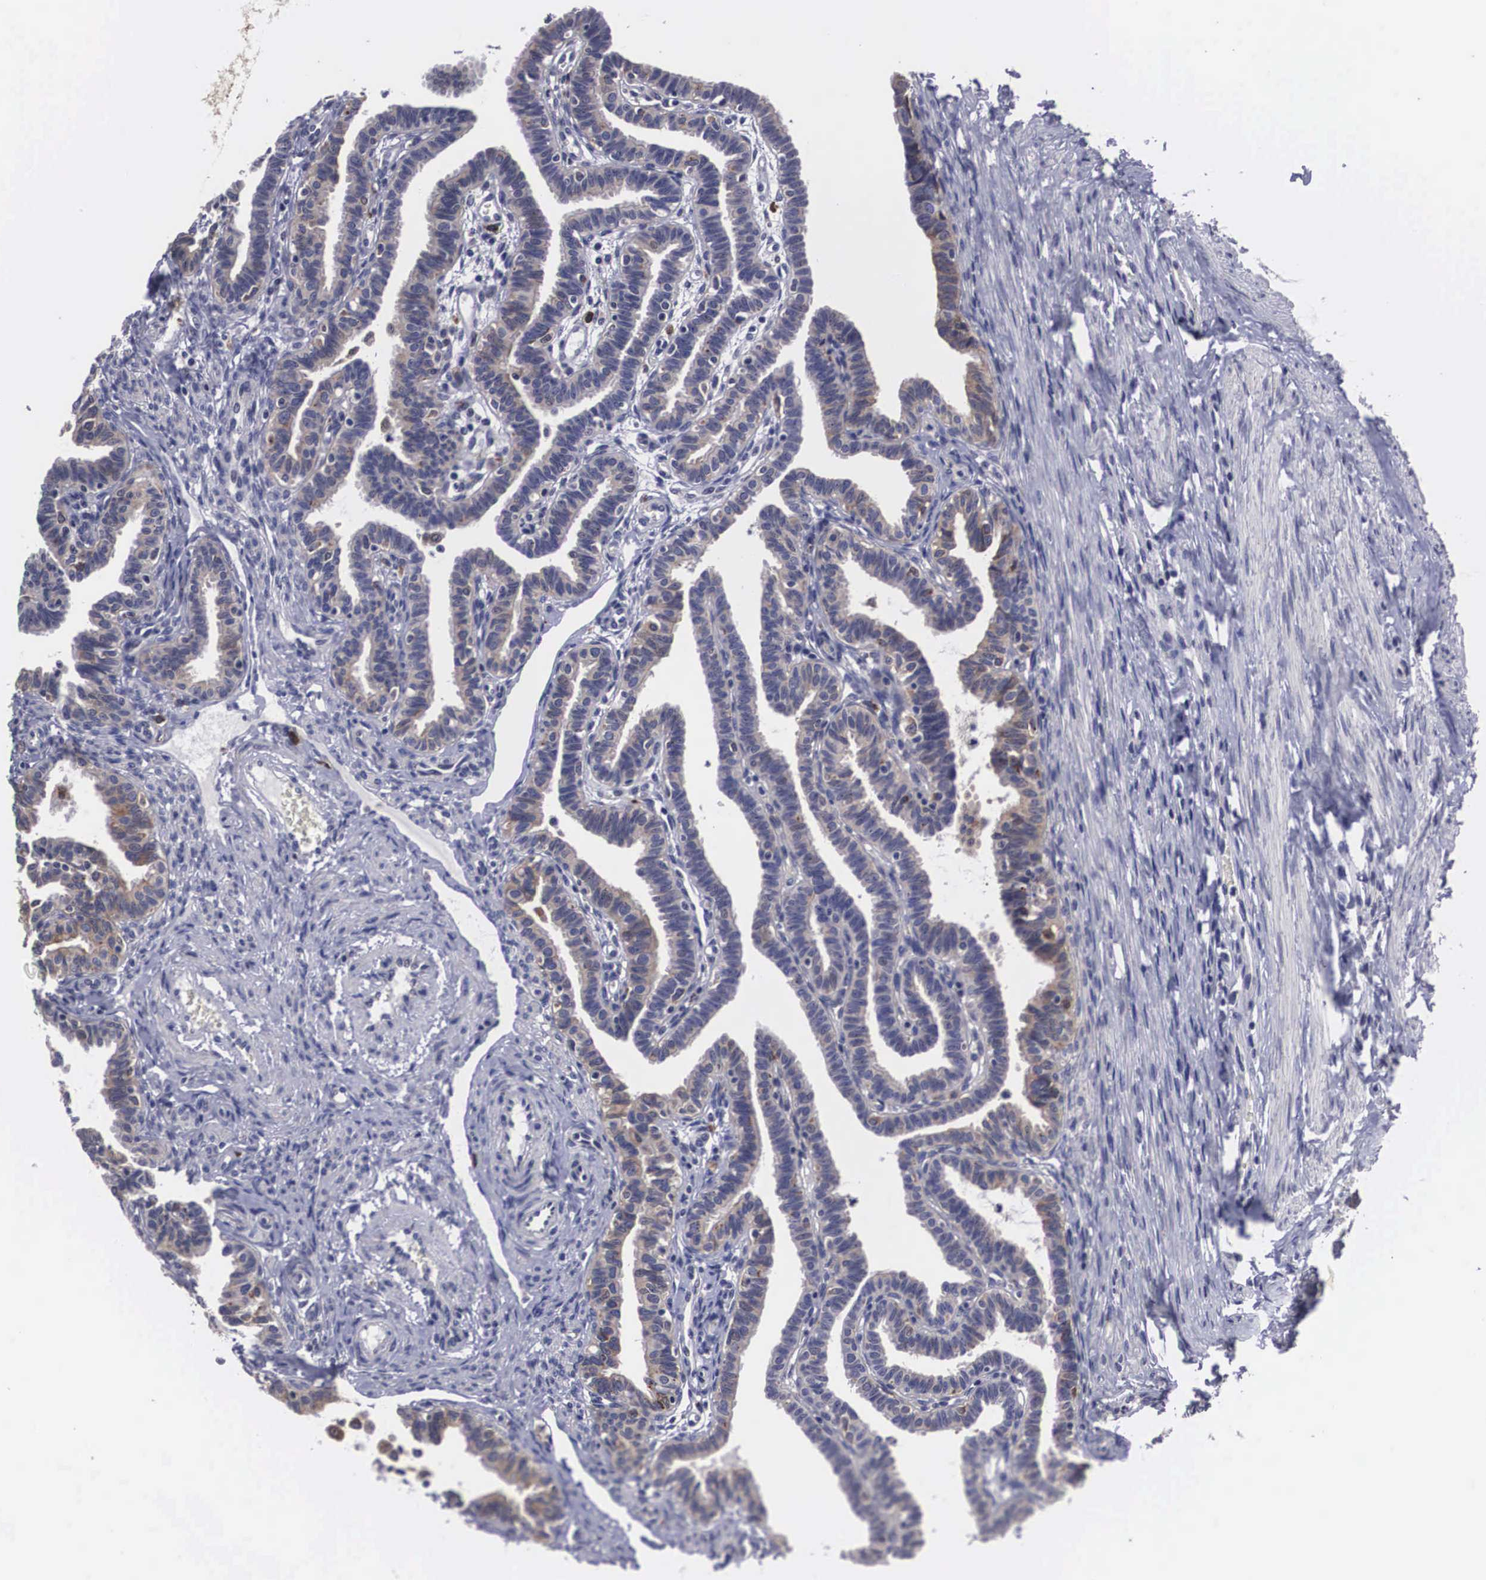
{"staining": {"intensity": "weak", "quantity": ">75%", "location": "cytoplasmic/membranous"}, "tissue": "fallopian tube", "cell_type": "Glandular cells", "image_type": "normal", "snomed": [{"axis": "morphology", "description": "Normal tissue, NOS"}, {"axis": "topography", "description": "Fallopian tube"}], "caption": "The image shows staining of benign fallopian tube, revealing weak cytoplasmic/membranous protein positivity (brown color) within glandular cells.", "gene": "CRELD2", "patient": {"sex": "female", "age": 41}}